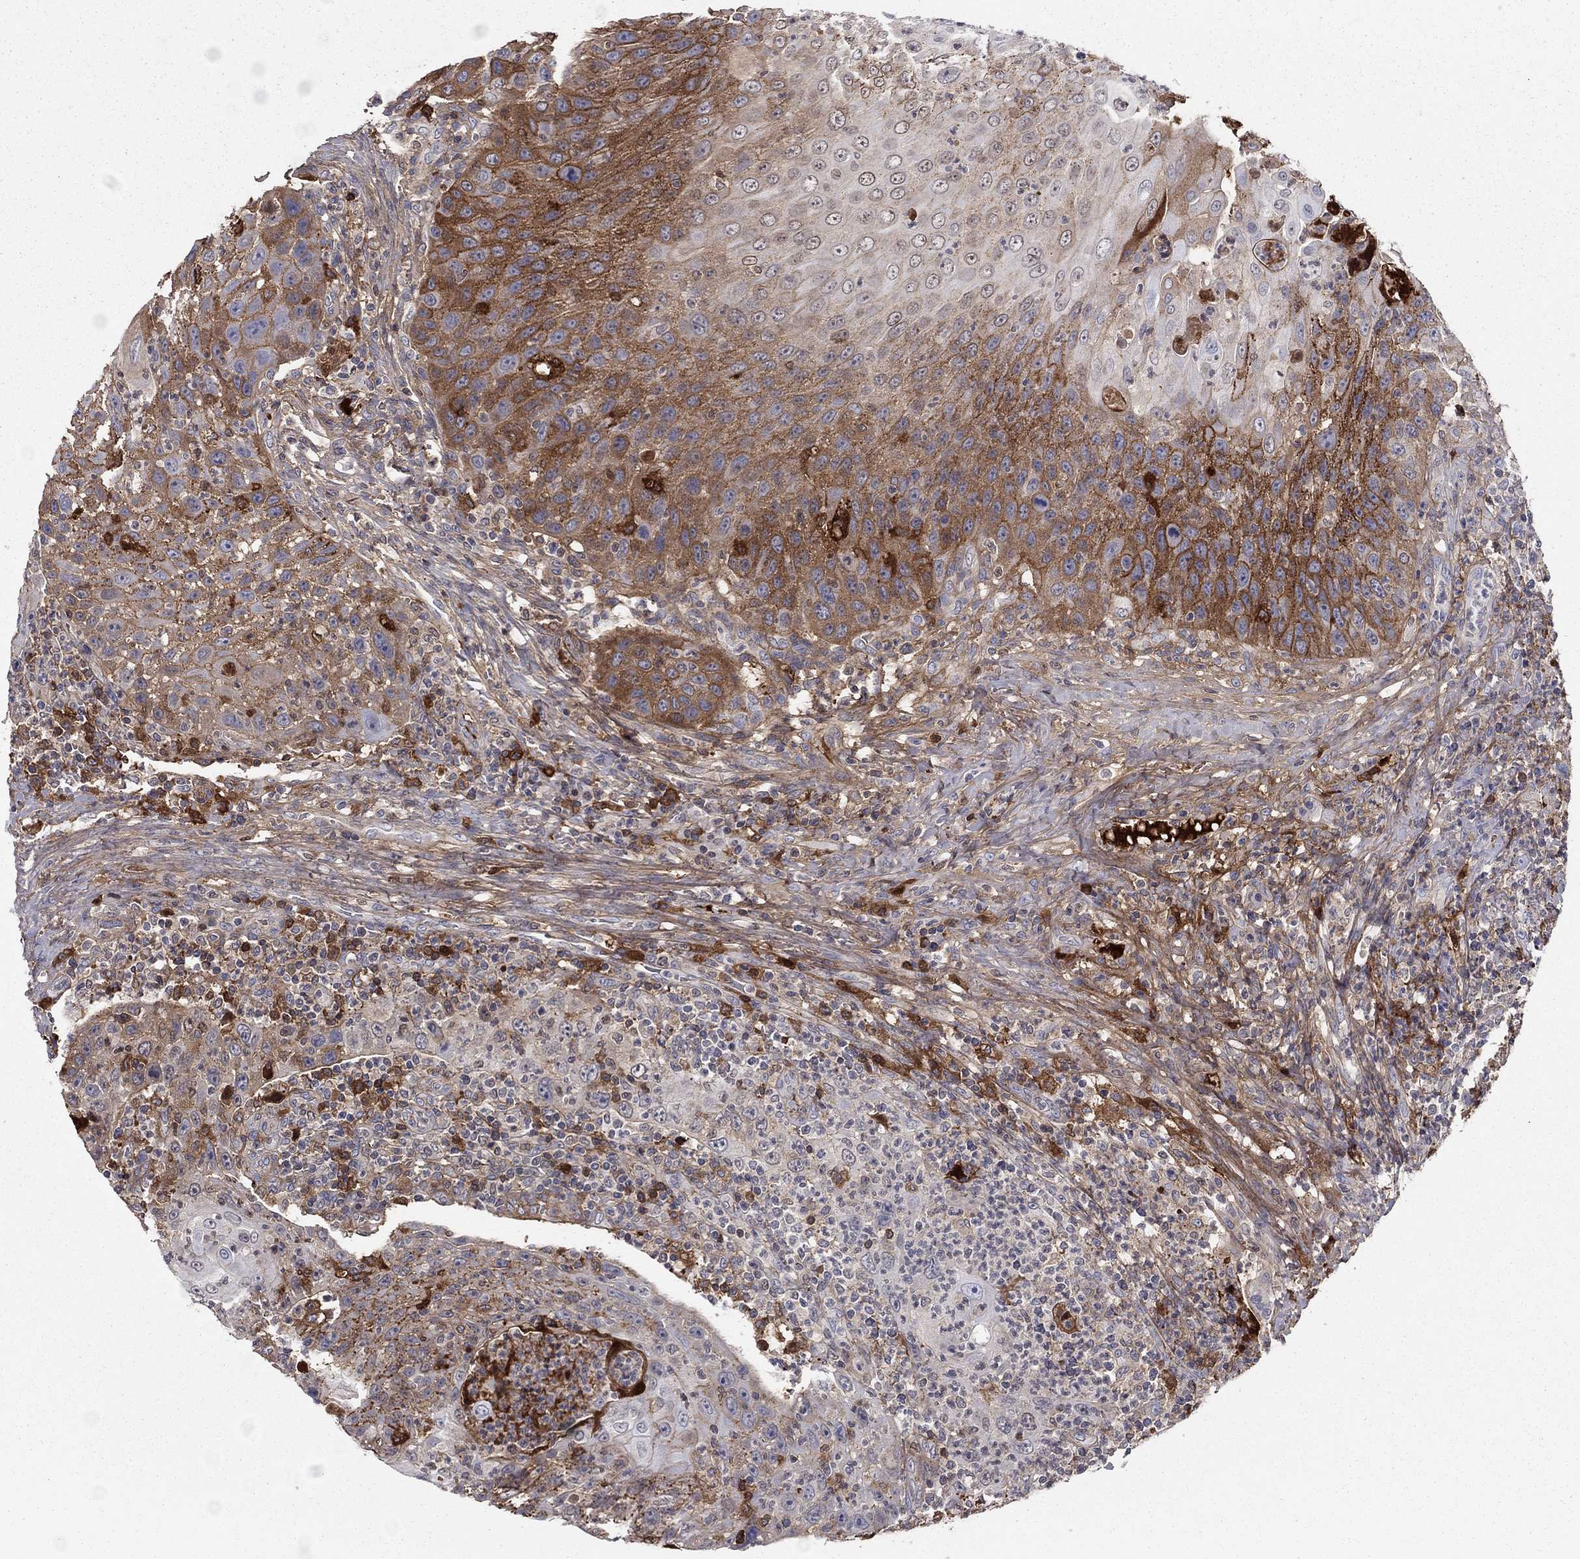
{"staining": {"intensity": "moderate", "quantity": "25%-75%", "location": "cytoplasmic/membranous"}, "tissue": "head and neck cancer", "cell_type": "Tumor cells", "image_type": "cancer", "snomed": [{"axis": "morphology", "description": "Squamous cell carcinoma, NOS"}, {"axis": "topography", "description": "Head-Neck"}], "caption": "DAB immunohistochemical staining of head and neck cancer displays moderate cytoplasmic/membranous protein positivity in about 25%-75% of tumor cells.", "gene": "HPX", "patient": {"sex": "male", "age": 69}}